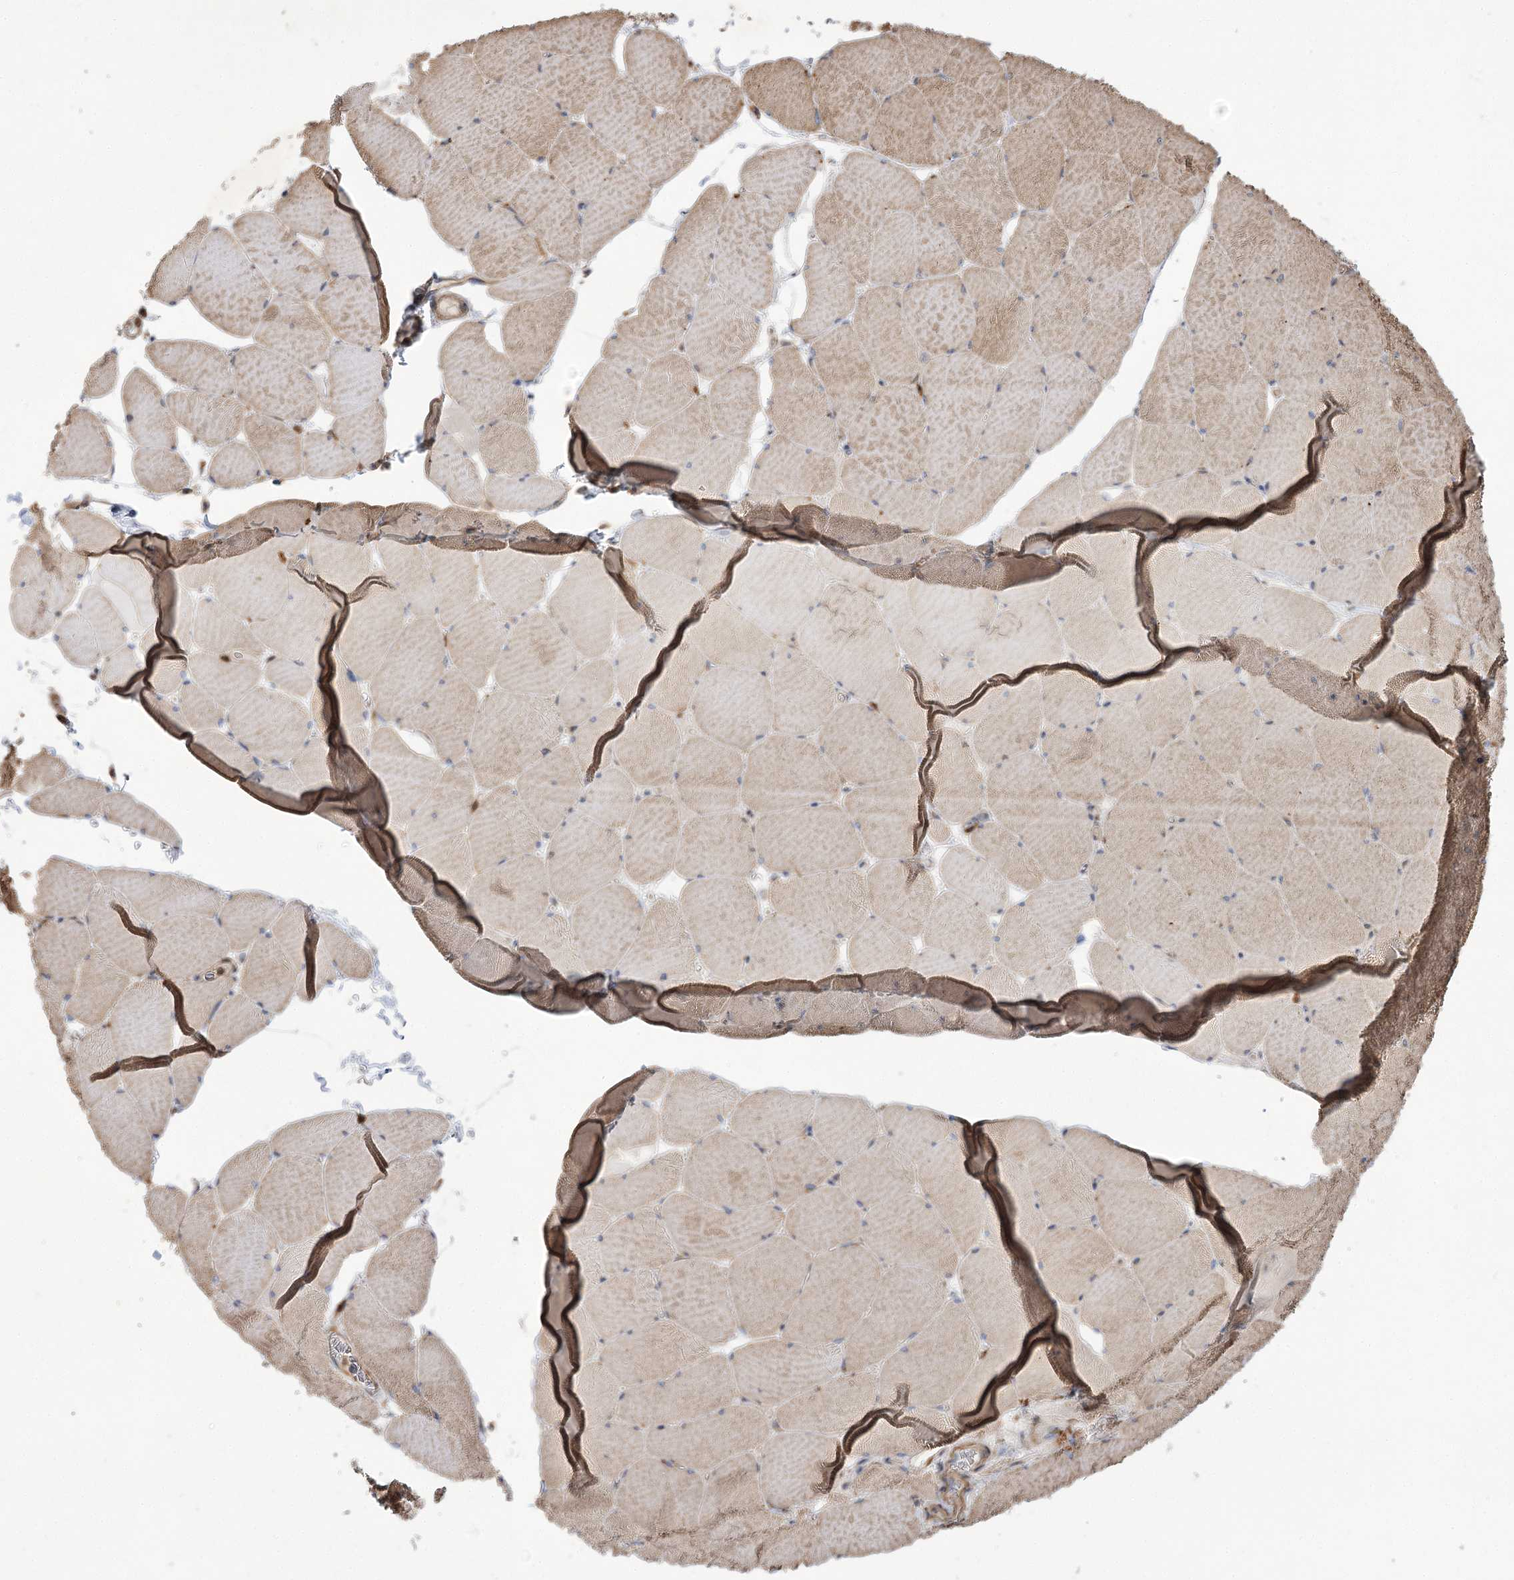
{"staining": {"intensity": "moderate", "quantity": ">75%", "location": "cytoplasmic/membranous"}, "tissue": "skeletal muscle", "cell_type": "Myocytes", "image_type": "normal", "snomed": [{"axis": "morphology", "description": "Normal tissue, NOS"}, {"axis": "topography", "description": "Skeletal muscle"}, {"axis": "topography", "description": "Head-Neck"}], "caption": "High-magnification brightfield microscopy of unremarkable skeletal muscle stained with DAB (3,3'-diaminobenzidine) (brown) and counterstained with hematoxylin (blue). myocytes exhibit moderate cytoplasmic/membranous expression is seen in approximately>75% of cells. (DAB (3,3'-diaminobenzidine) IHC with brightfield microscopy, high magnification).", "gene": "RNF24", "patient": {"sex": "male", "age": 66}}